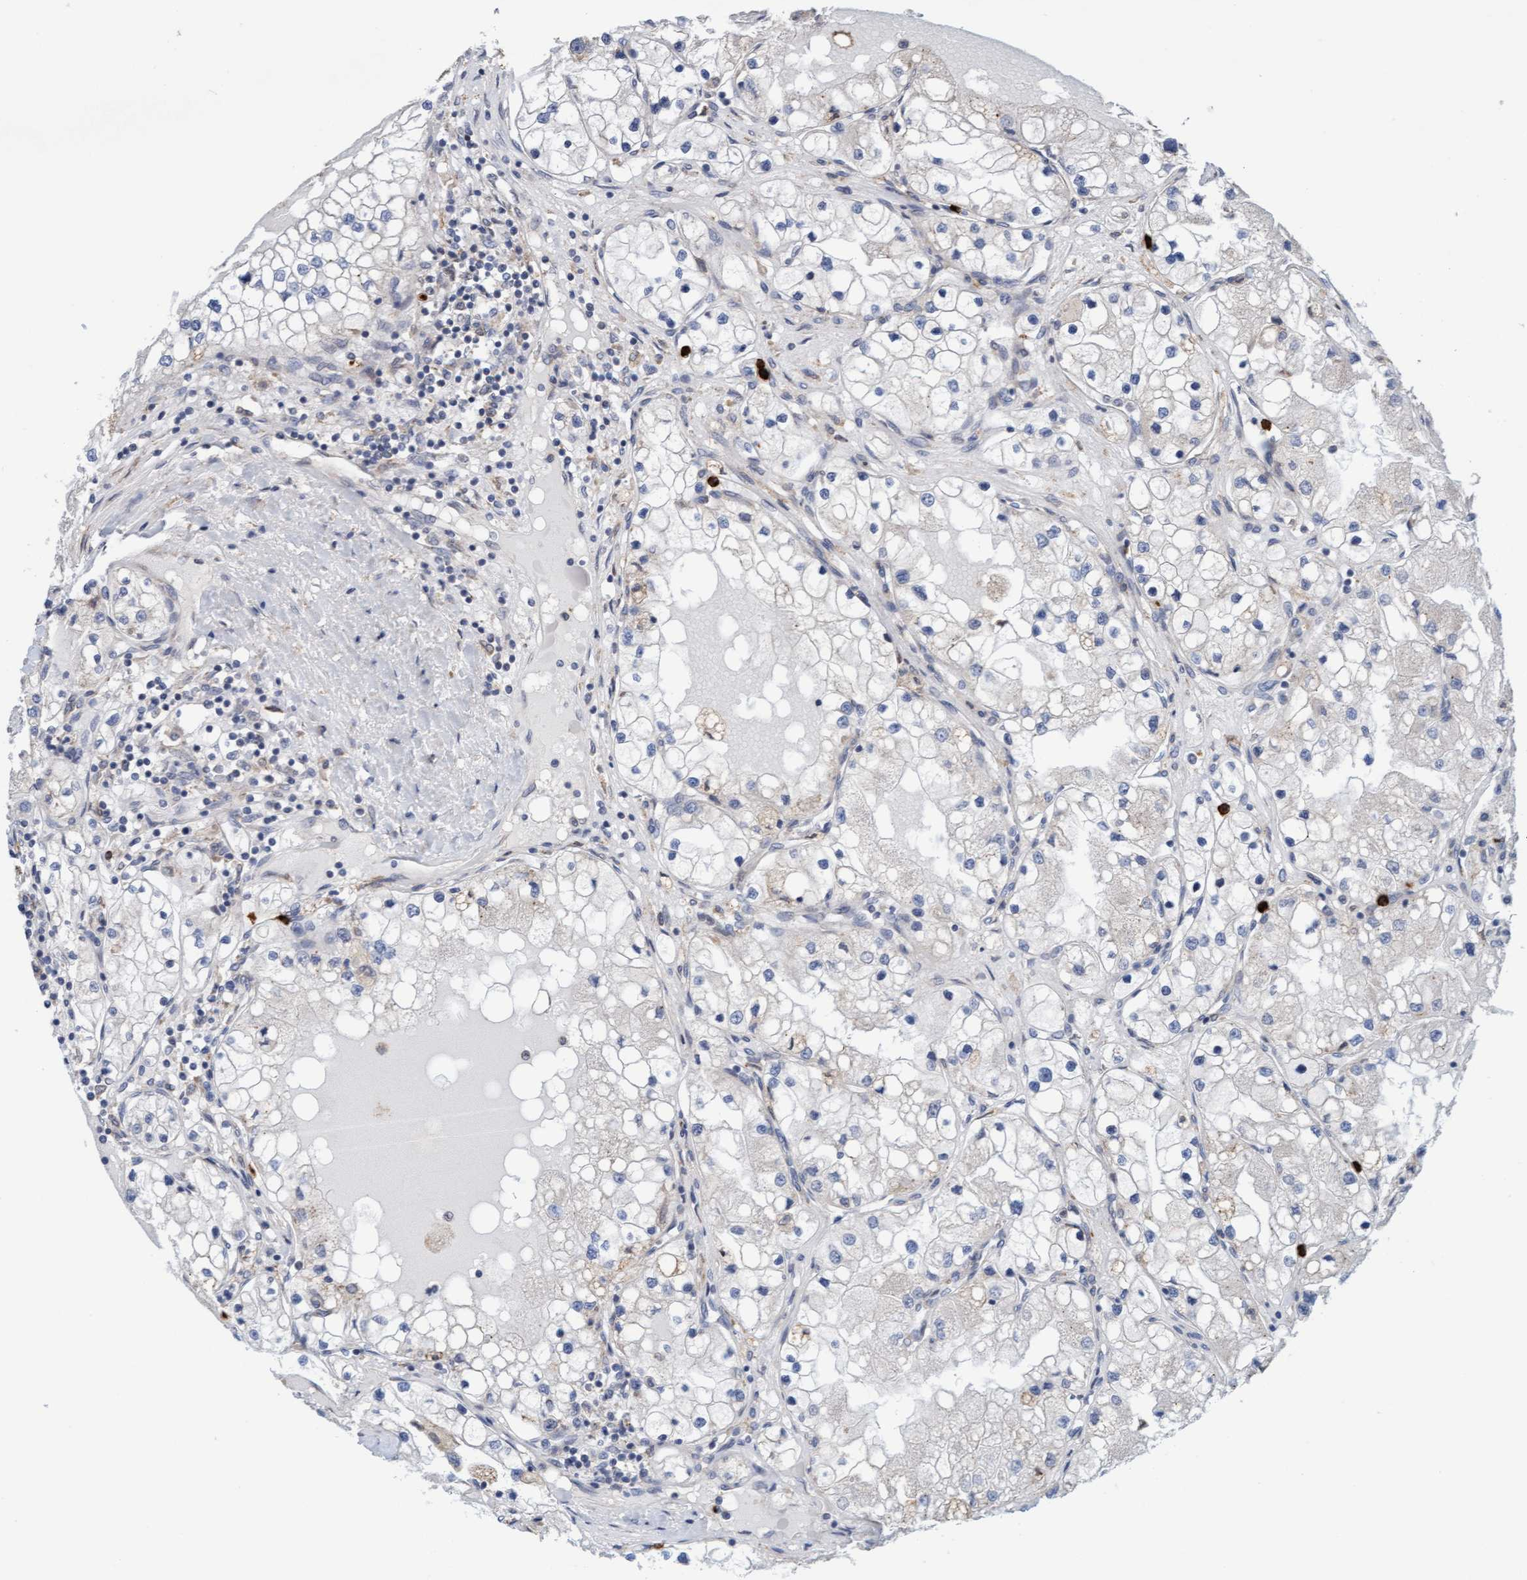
{"staining": {"intensity": "negative", "quantity": "none", "location": "none"}, "tissue": "renal cancer", "cell_type": "Tumor cells", "image_type": "cancer", "snomed": [{"axis": "morphology", "description": "Adenocarcinoma, NOS"}, {"axis": "topography", "description": "Kidney"}], "caption": "Histopathology image shows no significant protein expression in tumor cells of renal adenocarcinoma. (Stains: DAB (3,3'-diaminobenzidine) IHC with hematoxylin counter stain, Microscopy: brightfield microscopy at high magnification).", "gene": "MMP8", "patient": {"sex": "male", "age": 68}}